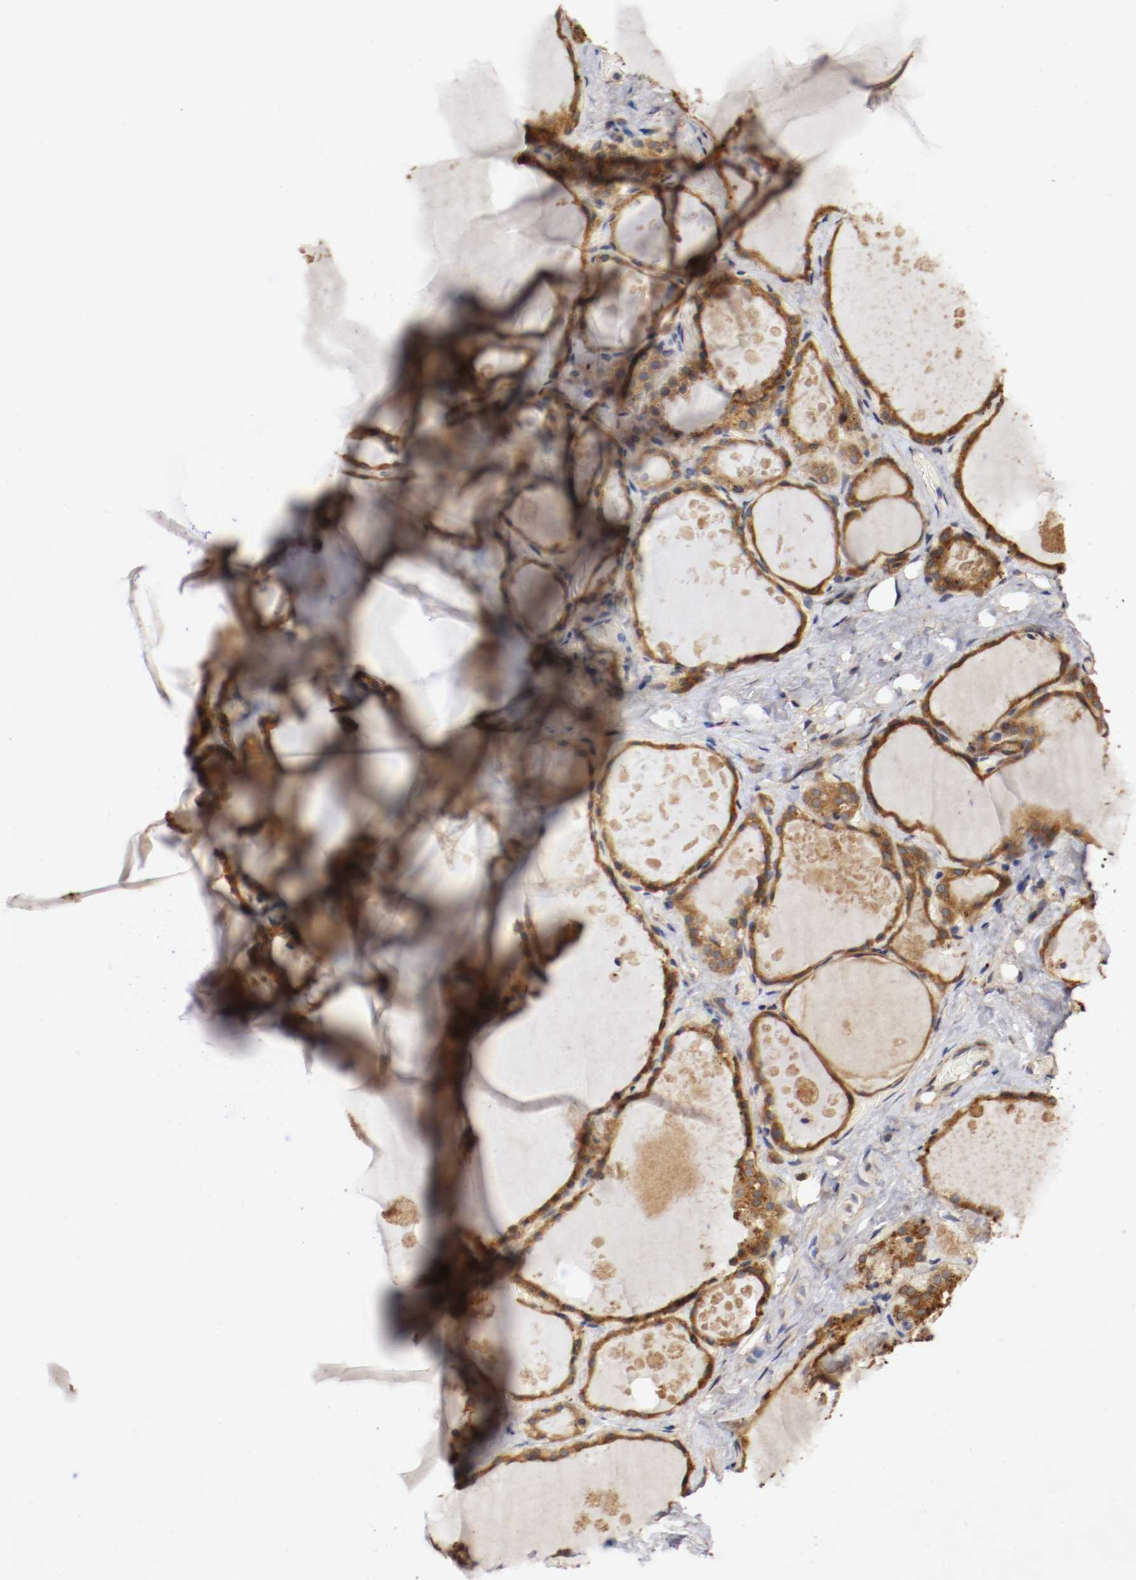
{"staining": {"intensity": "strong", "quantity": ">75%", "location": "cytoplasmic/membranous"}, "tissue": "thyroid gland", "cell_type": "Glandular cells", "image_type": "normal", "snomed": [{"axis": "morphology", "description": "Normal tissue, NOS"}, {"axis": "topography", "description": "Thyroid gland"}], "caption": "Strong cytoplasmic/membranous staining for a protein is appreciated in approximately >75% of glandular cells of normal thyroid gland using immunohistochemistry (IHC).", "gene": "VEZT", "patient": {"sex": "male", "age": 61}}